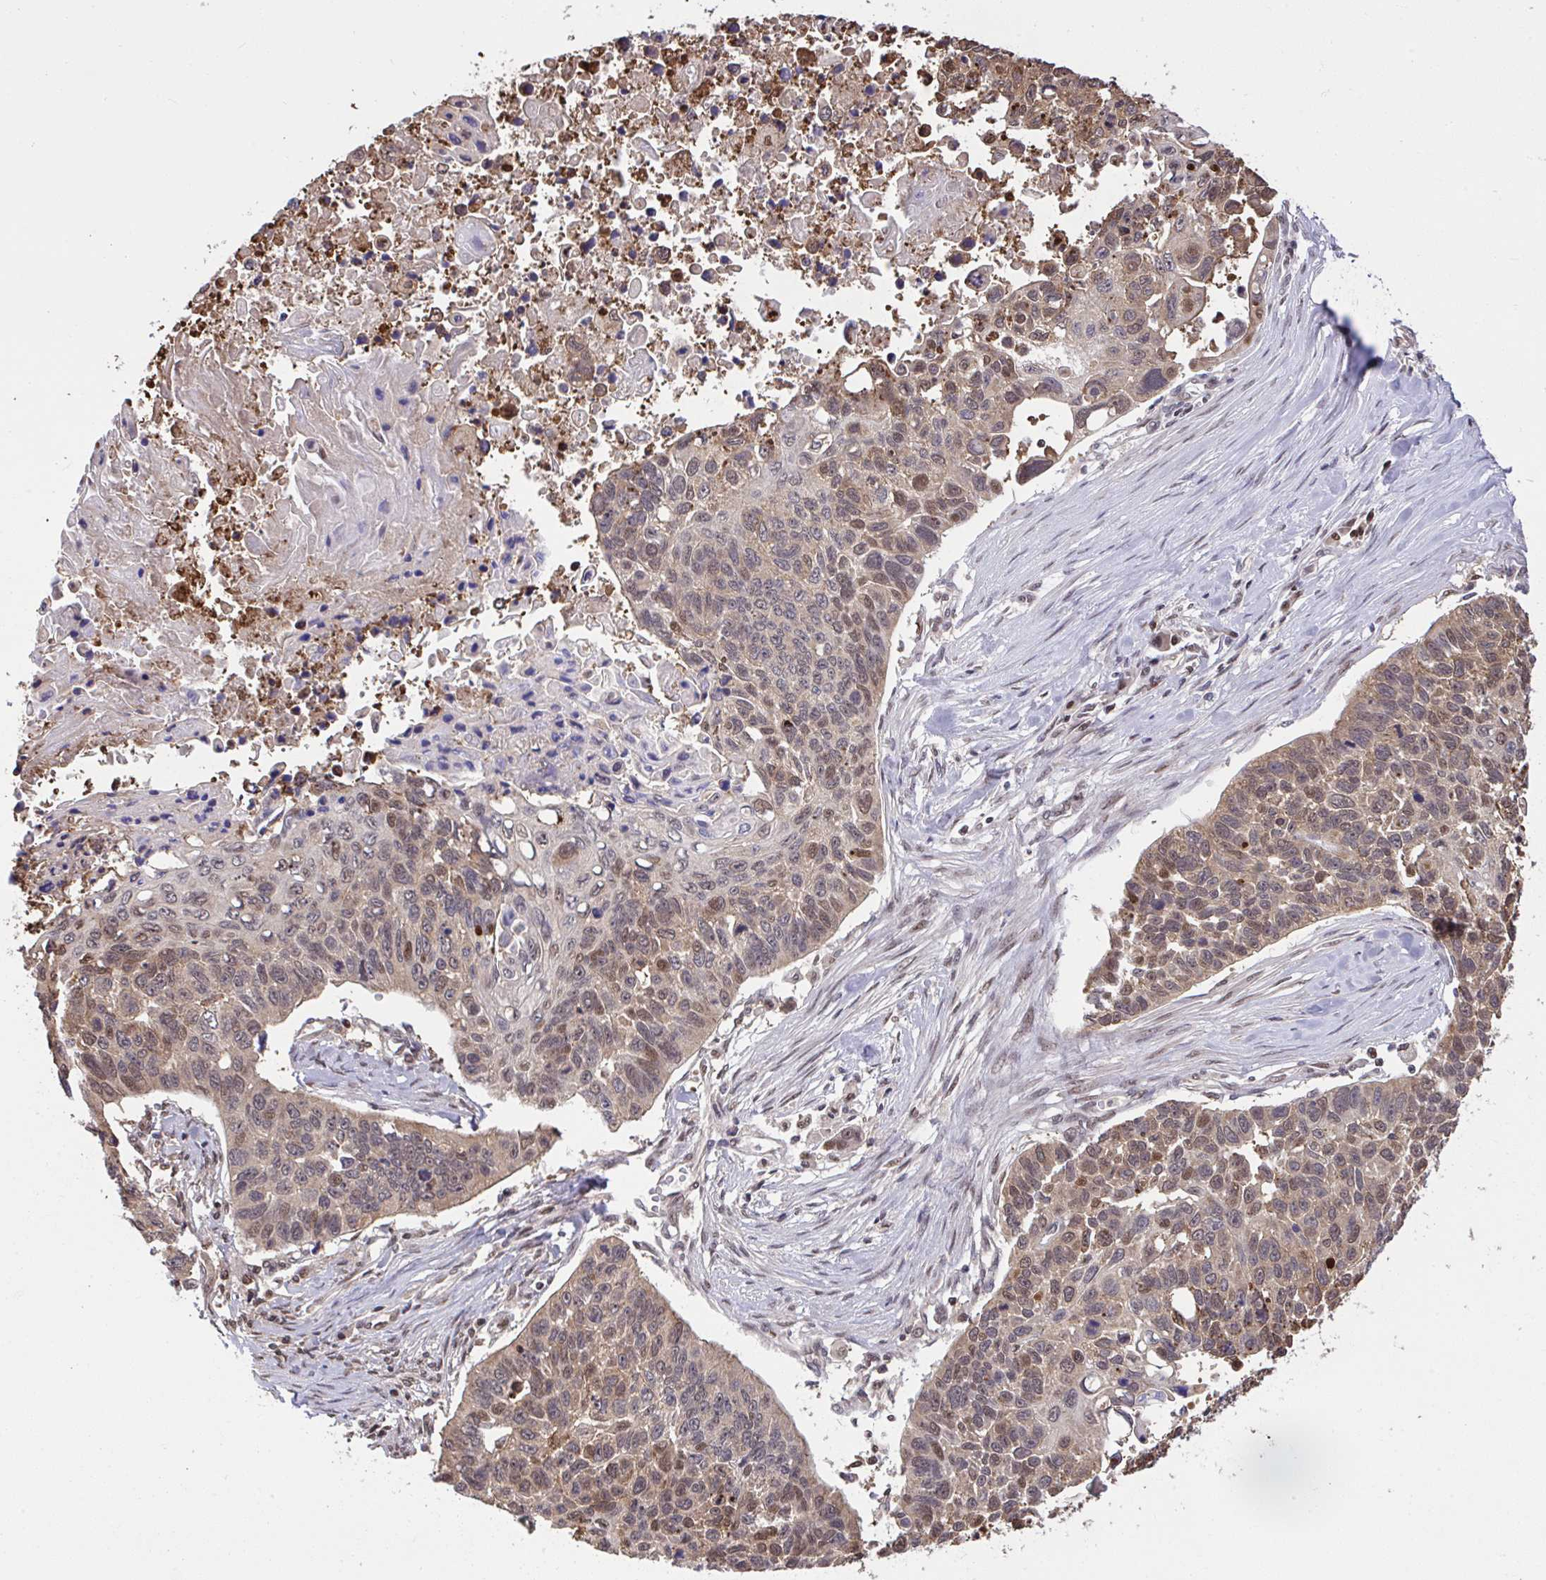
{"staining": {"intensity": "weak", "quantity": ">75%", "location": "cytoplasmic/membranous,nuclear"}, "tissue": "lung cancer", "cell_type": "Tumor cells", "image_type": "cancer", "snomed": [{"axis": "morphology", "description": "Squamous cell carcinoma, NOS"}, {"axis": "topography", "description": "Lung"}], "caption": "Weak cytoplasmic/membranous and nuclear expression is seen in about >75% of tumor cells in lung cancer.", "gene": "GLIS3", "patient": {"sex": "male", "age": 62}}